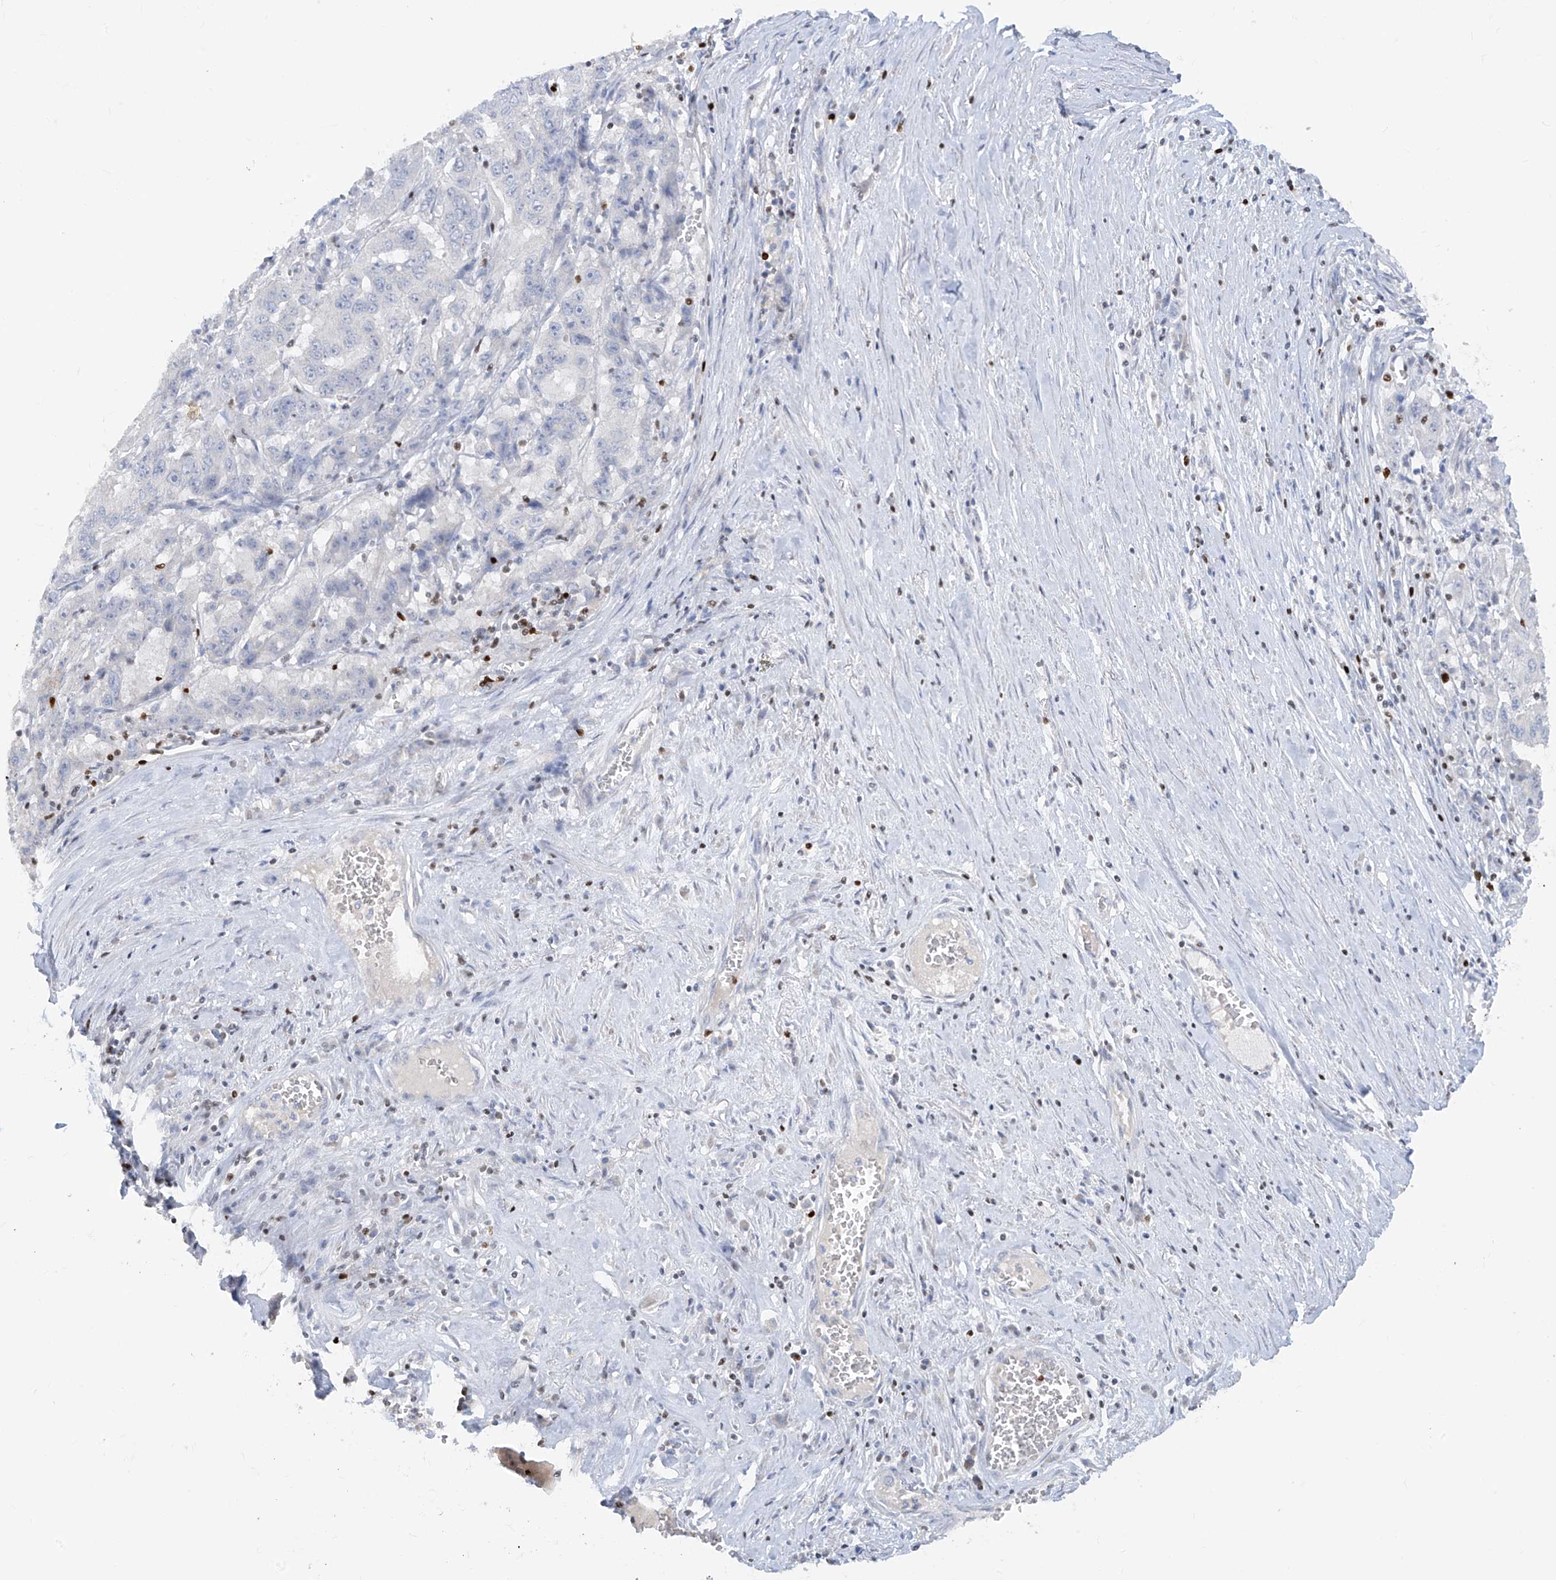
{"staining": {"intensity": "negative", "quantity": "none", "location": "none"}, "tissue": "pancreatic cancer", "cell_type": "Tumor cells", "image_type": "cancer", "snomed": [{"axis": "morphology", "description": "Adenocarcinoma, NOS"}, {"axis": "topography", "description": "Pancreas"}], "caption": "The micrograph demonstrates no staining of tumor cells in pancreatic cancer (adenocarcinoma).", "gene": "TBX21", "patient": {"sex": "male", "age": 63}}